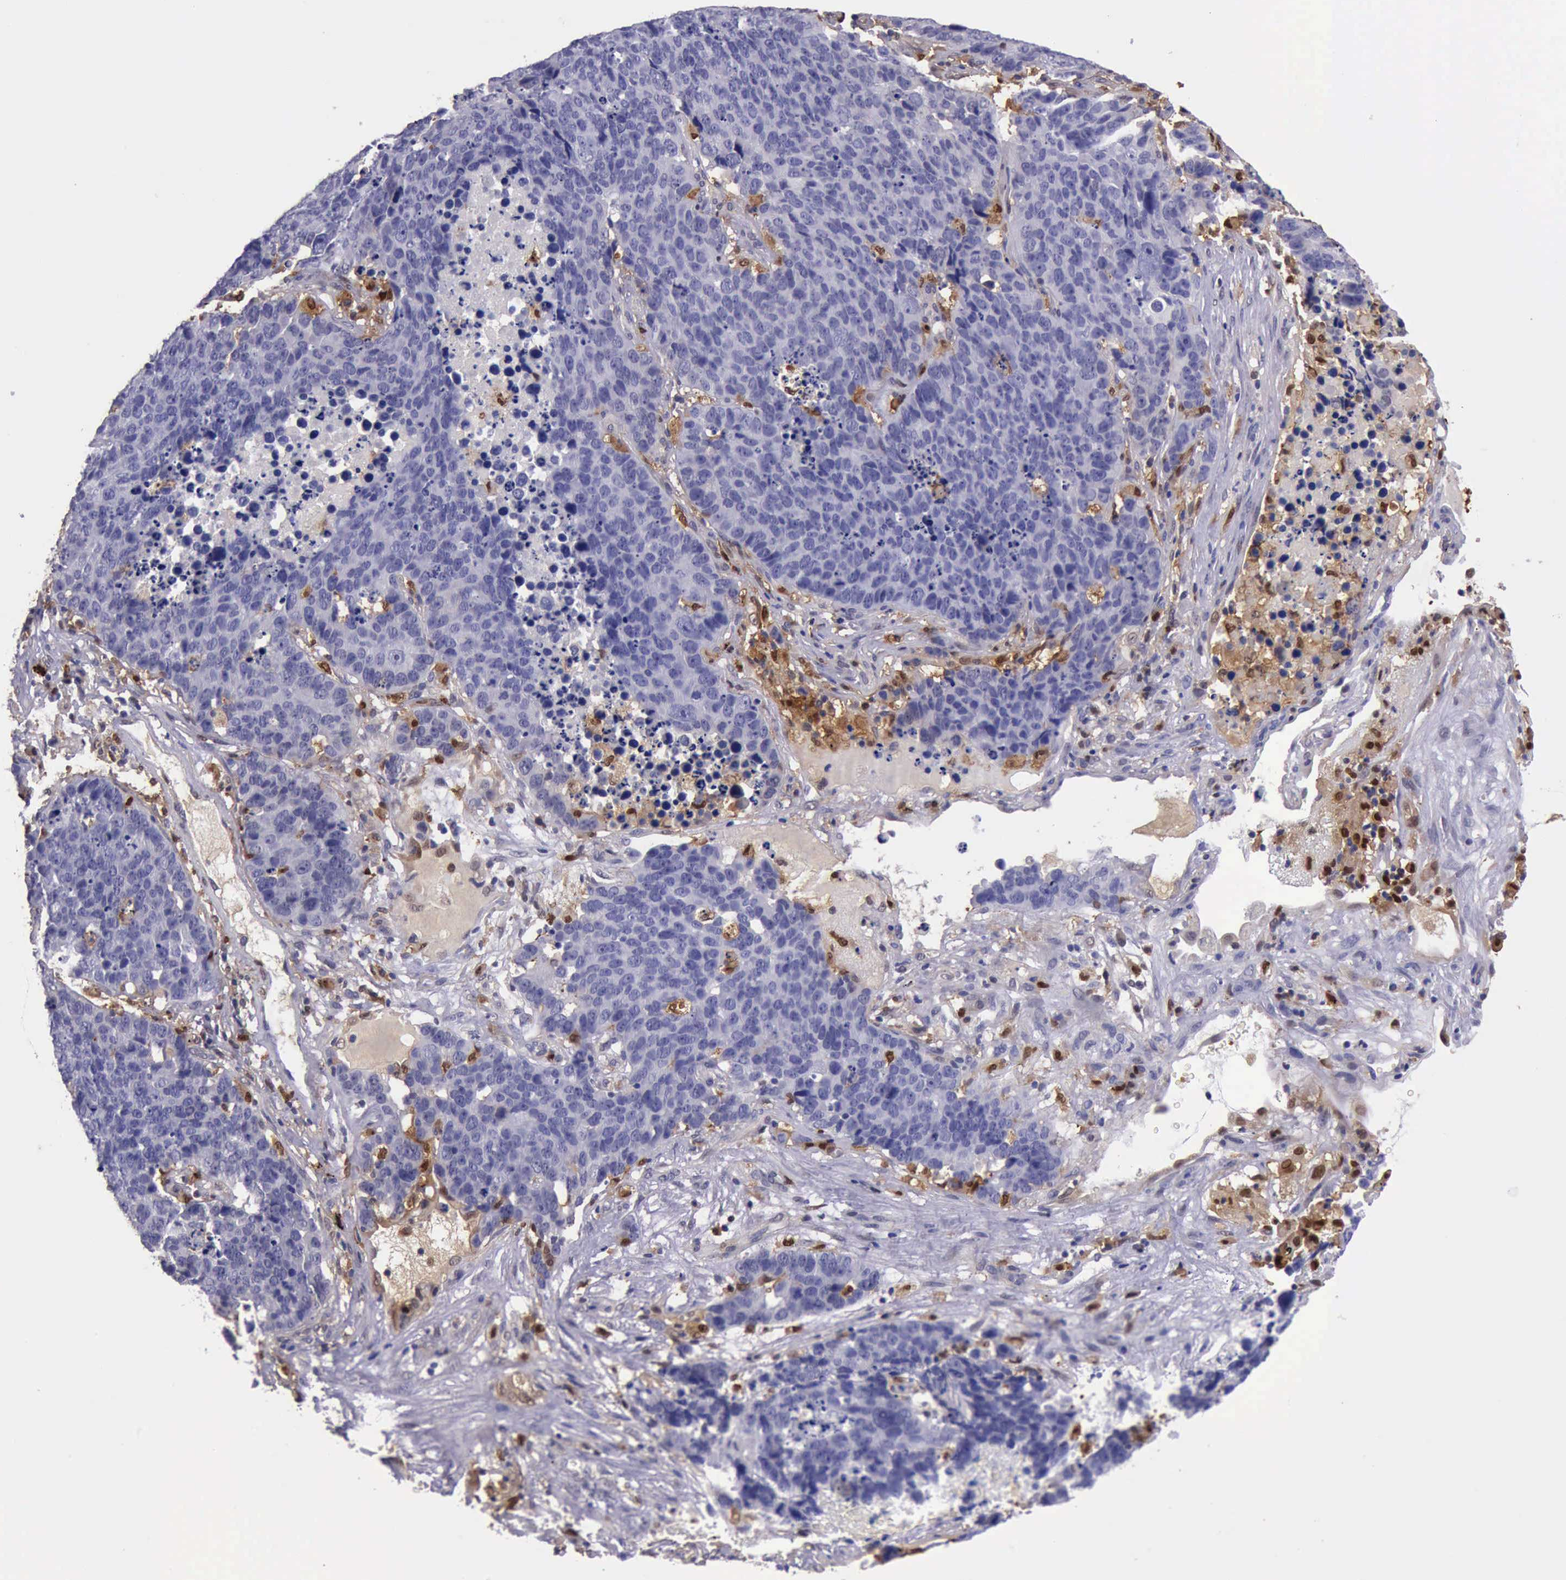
{"staining": {"intensity": "moderate", "quantity": "<25%", "location": "cytoplasmic/membranous,nuclear"}, "tissue": "lung cancer", "cell_type": "Tumor cells", "image_type": "cancer", "snomed": [{"axis": "morphology", "description": "Carcinoid, malignant, NOS"}, {"axis": "topography", "description": "Lung"}], "caption": "High-magnification brightfield microscopy of malignant carcinoid (lung) stained with DAB (3,3'-diaminobenzidine) (brown) and counterstained with hematoxylin (blue). tumor cells exhibit moderate cytoplasmic/membranous and nuclear positivity is identified in approximately<25% of cells. The protein of interest is stained brown, and the nuclei are stained in blue (DAB IHC with brightfield microscopy, high magnification).", "gene": "TYMP", "patient": {"sex": "male", "age": 60}}